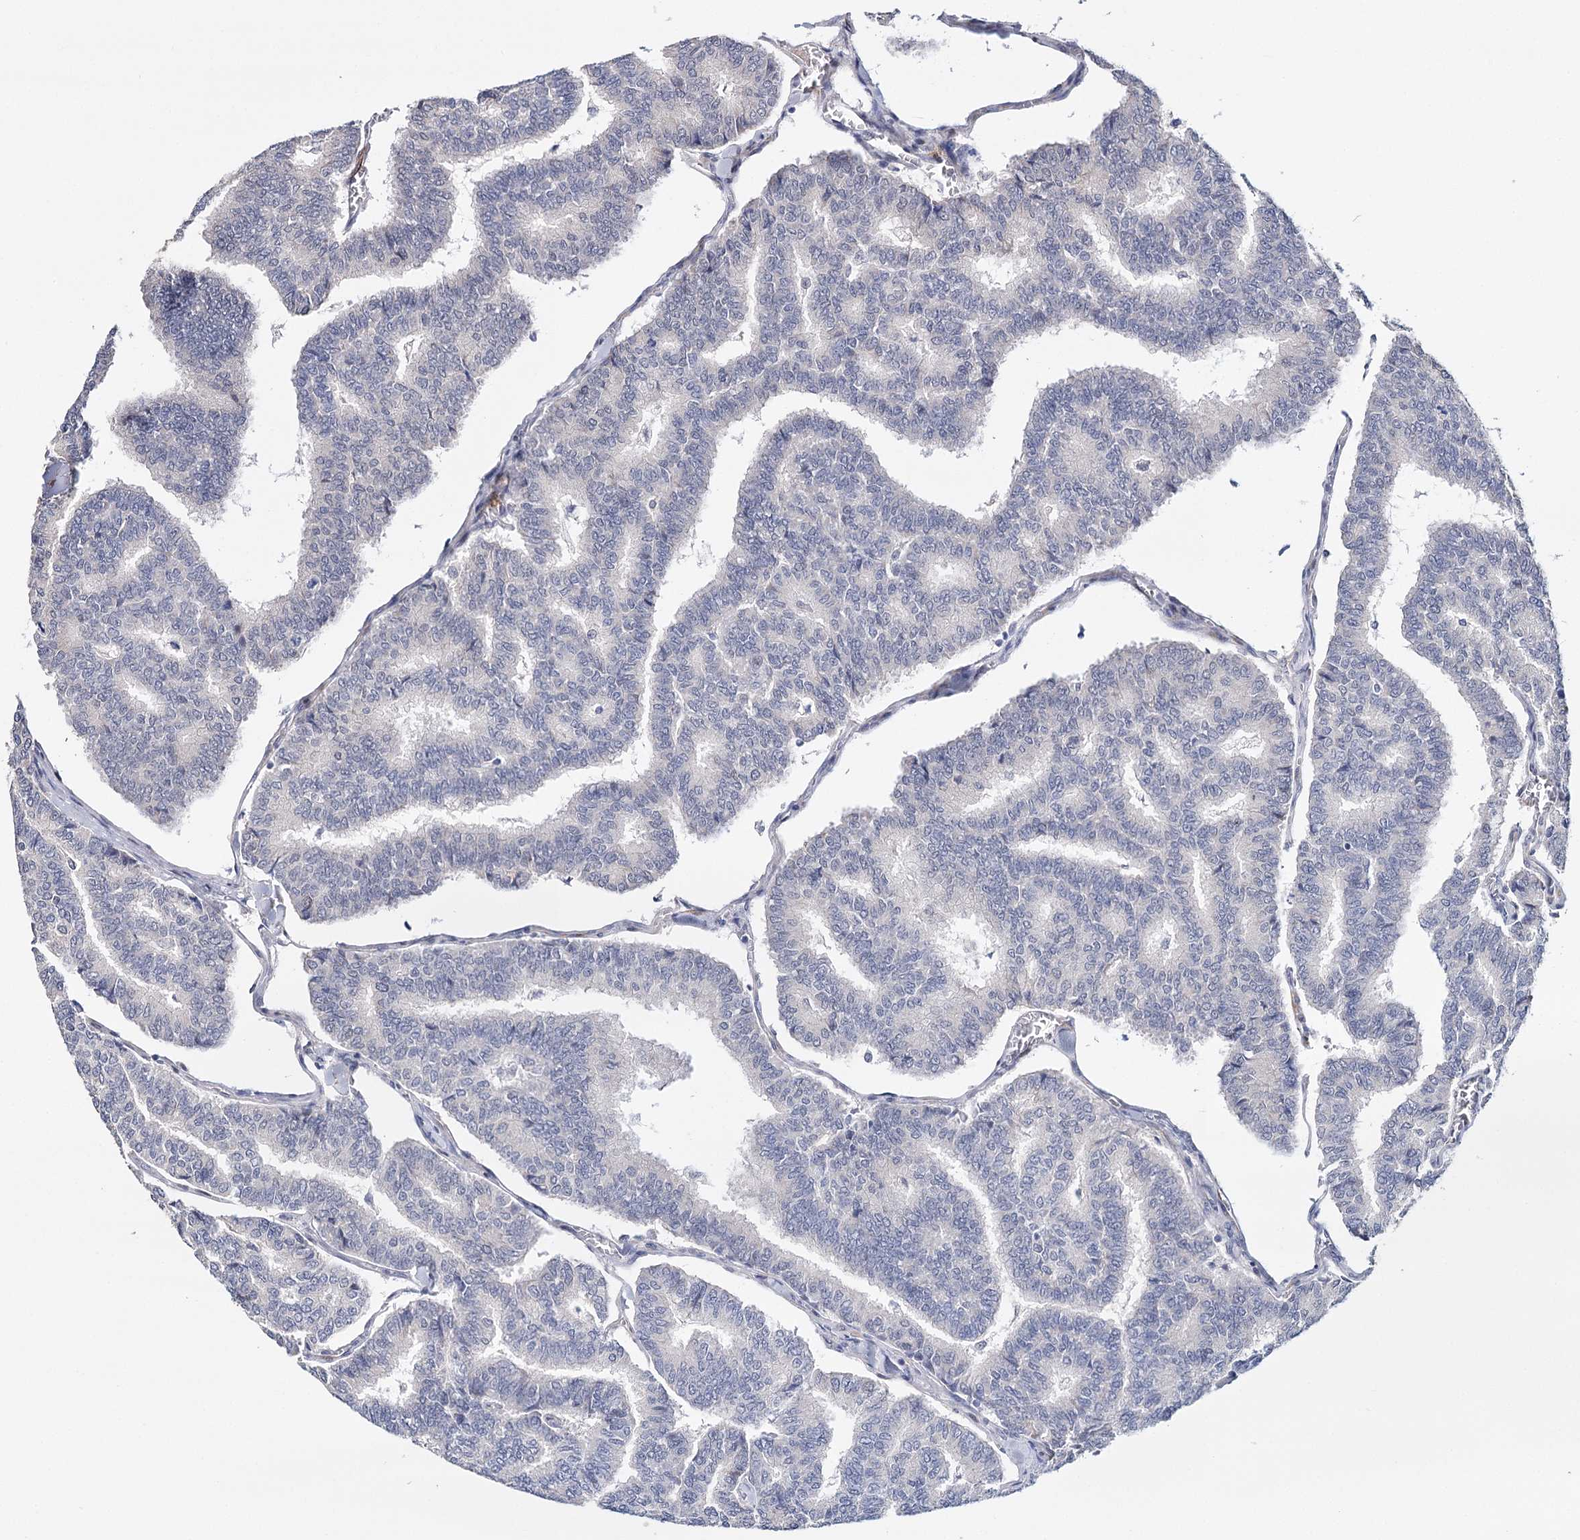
{"staining": {"intensity": "negative", "quantity": "none", "location": "none"}, "tissue": "thyroid cancer", "cell_type": "Tumor cells", "image_type": "cancer", "snomed": [{"axis": "morphology", "description": "Papillary adenocarcinoma, NOS"}, {"axis": "topography", "description": "Thyroid gland"}], "caption": "High magnification brightfield microscopy of thyroid cancer (papillary adenocarcinoma) stained with DAB (brown) and counterstained with hematoxylin (blue): tumor cells show no significant staining. The staining was performed using DAB (3,3'-diaminobenzidine) to visualize the protein expression in brown, while the nuclei were stained in blue with hematoxylin (Magnification: 20x).", "gene": "CFAP46", "patient": {"sex": "female", "age": 35}}